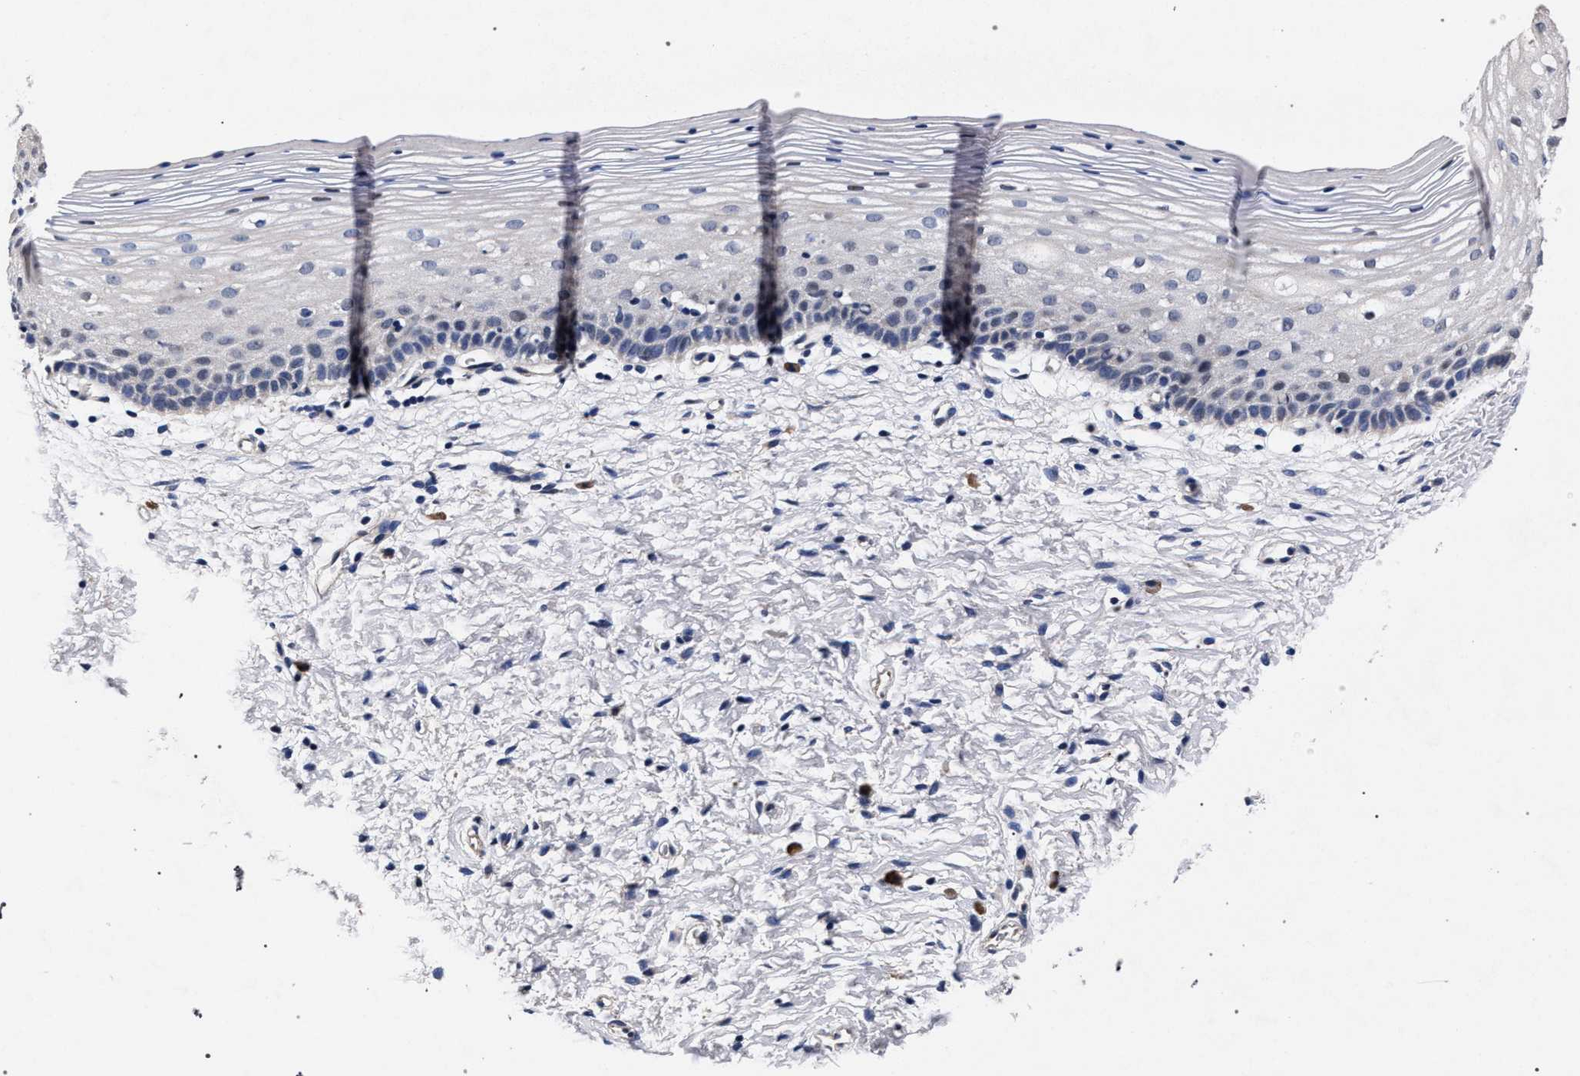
{"staining": {"intensity": "negative", "quantity": "none", "location": "none"}, "tissue": "cervix", "cell_type": "Glandular cells", "image_type": "normal", "snomed": [{"axis": "morphology", "description": "Normal tissue, NOS"}, {"axis": "topography", "description": "Cervix"}], "caption": "DAB immunohistochemical staining of normal human cervix shows no significant positivity in glandular cells.", "gene": "CFAP95", "patient": {"sex": "female", "age": 72}}